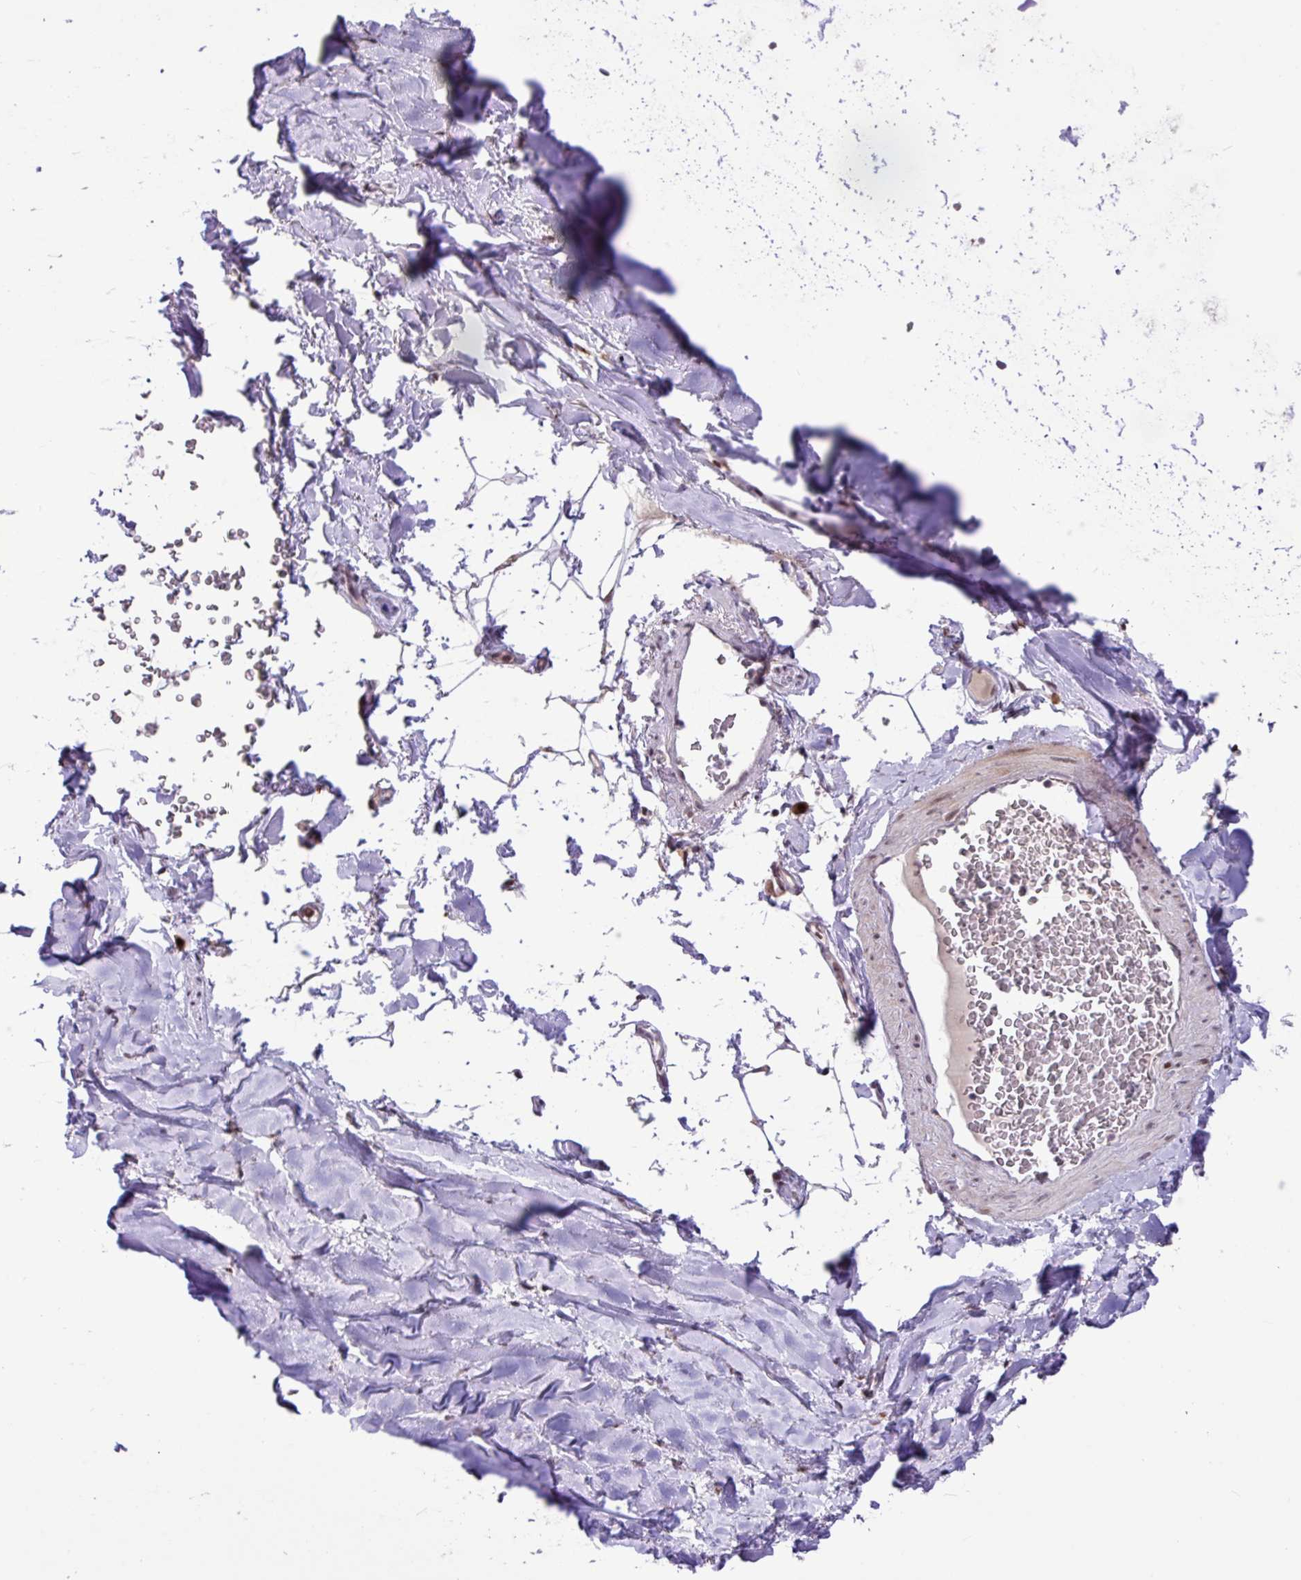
{"staining": {"intensity": "negative", "quantity": "none", "location": "none"}, "tissue": "adipose tissue", "cell_type": "Adipocytes", "image_type": "normal", "snomed": [{"axis": "morphology", "description": "Normal tissue, NOS"}, {"axis": "topography", "description": "Cartilage tissue"}, {"axis": "topography", "description": "Bronchus"}], "caption": "Immunohistochemistry micrograph of unremarkable adipose tissue: adipose tissue stained with DAB exhibits no significant protein staining in adipocytes. (DAB (3,3'-diaminobenzidine) IHC, high magnification).", "gene": "BRD3", "patient": {"sex": "female", "age": 72}}